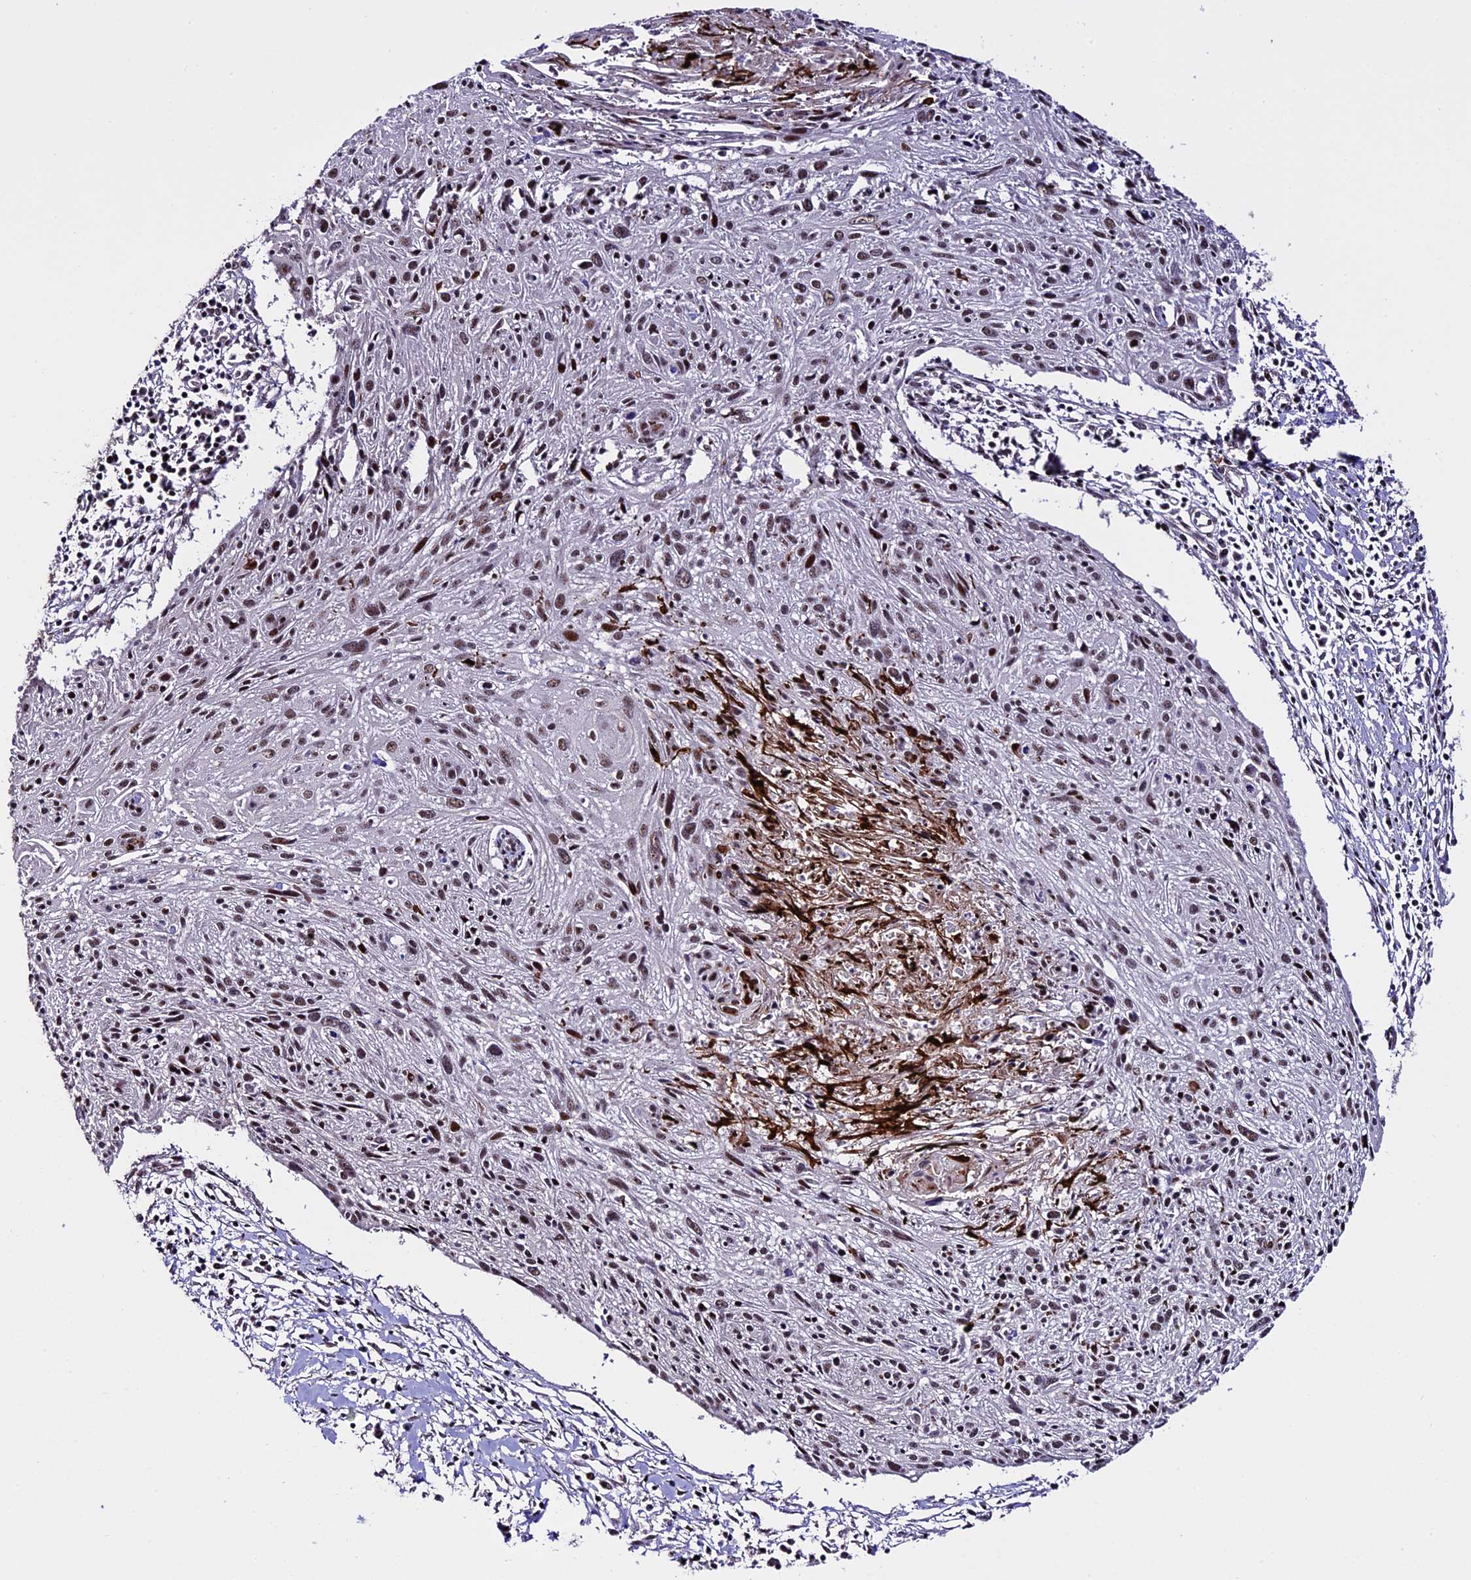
{"staining": {"intensity": "moderate", "quantity": ">75%", "location": "nuclear"}, "tissue": "cervical cancer", "cell_type": "Tumor cells", "image_type": "cancer", "snomed": [{"axis": "morphology", "description": "Squamous cell carcinoma, NOS"}, {"axis": "topography", "description": "Cervix"}], "caption": "About >75% of tumor cells in cervical squamous cell carcinoma show moderate nuclear protein expression as visualized by brown immunohistochemical staining.", "gene": "TCP11L2", "patient": {"sex": "female", "age": 51}}